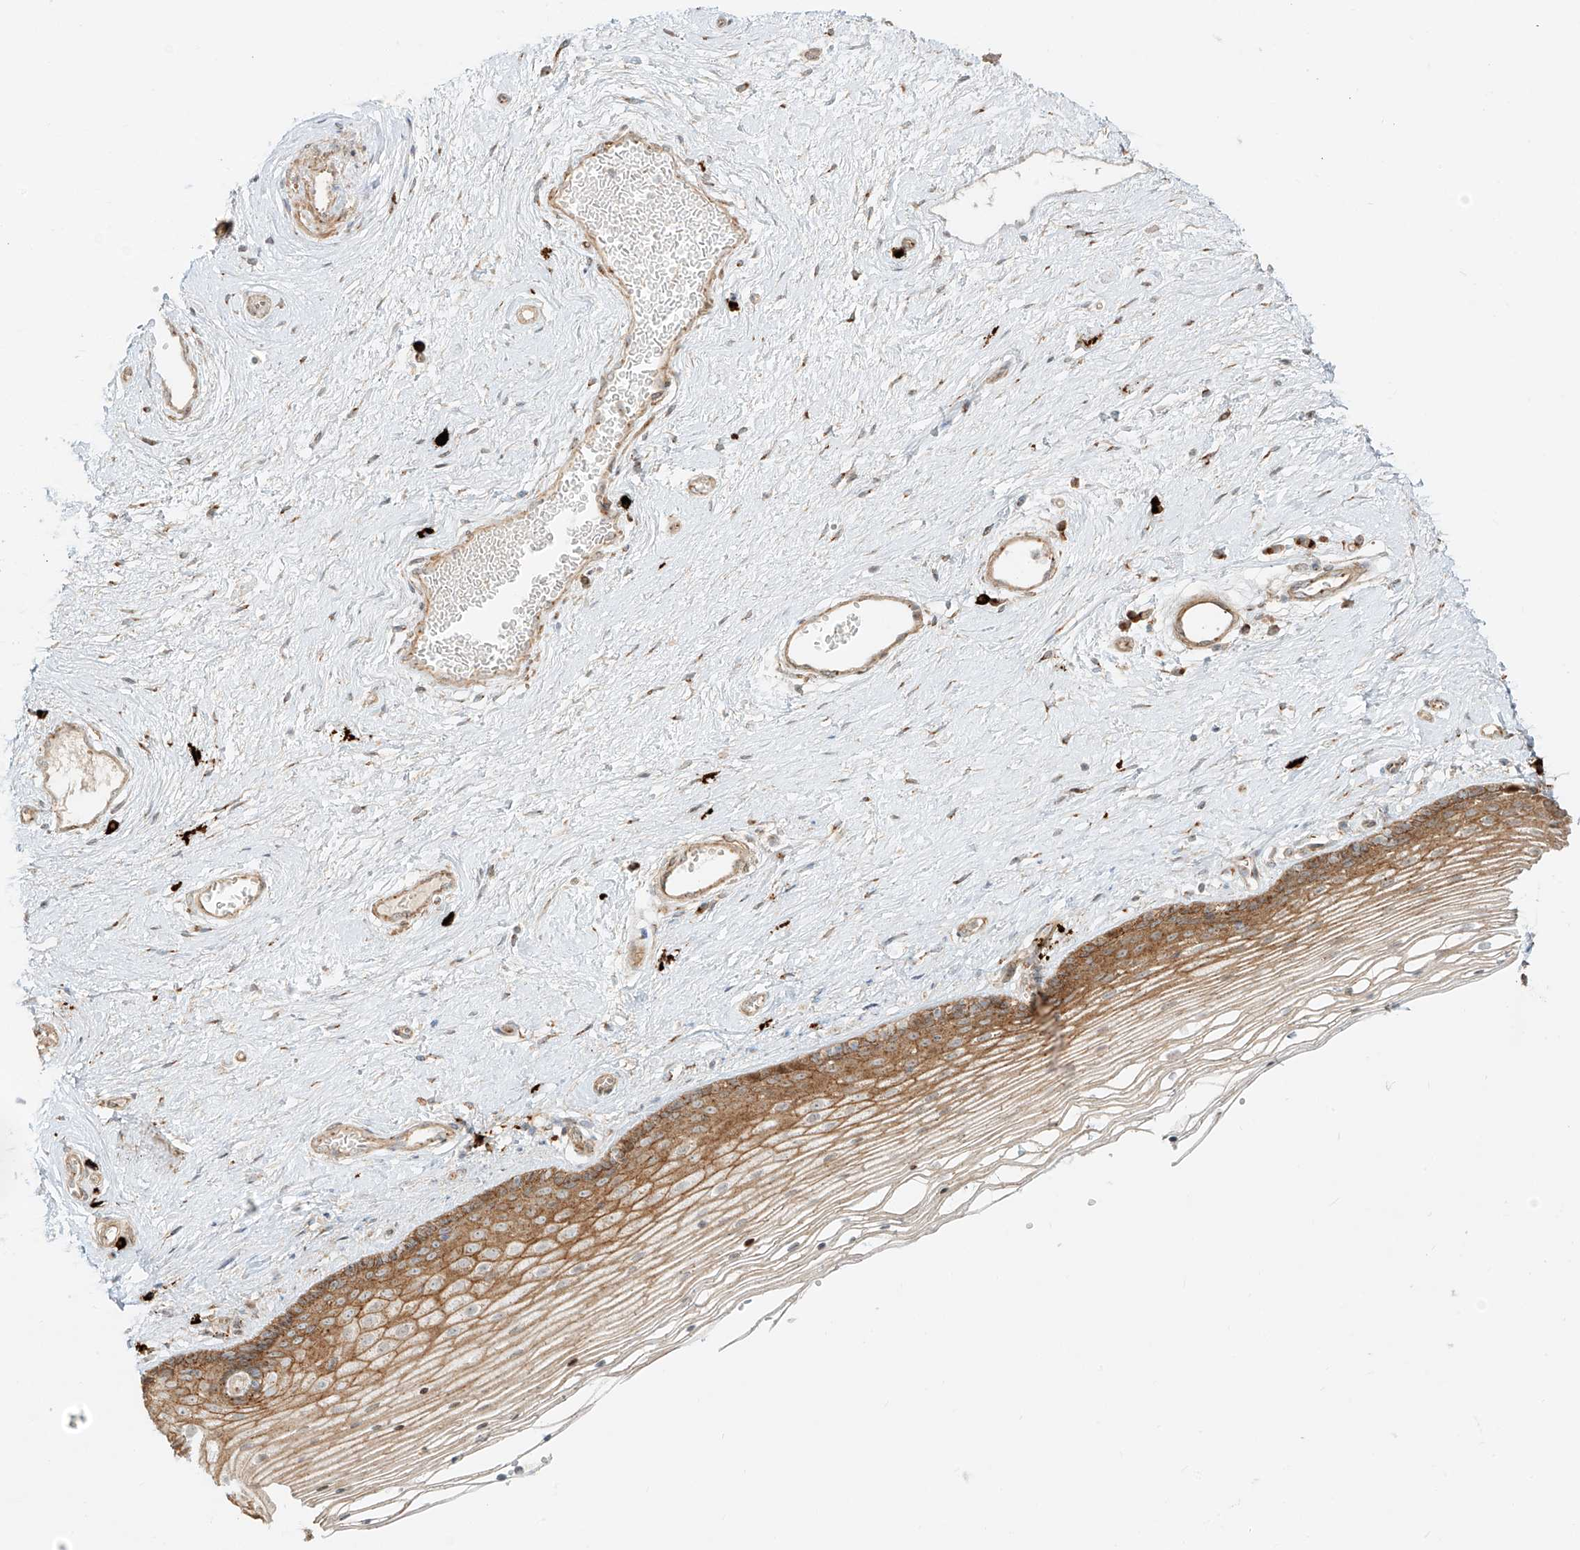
{"staining": {"intensity": "moderate", "quantity": ">75%", "location": "cytoplasmic/membranous"}, "tissue": "vagina", "cell_type": "Squamous epithelial cells", "image_type": "normal", "snomed": [{"axis": "morphology", "description": "Normal tissue, NOS"}, {"axis": "topography", "description": "Vagina"}], "caption": "Protein expression analysis of benign vagina demonstrates moderate cytoplasmic/membranous positivity in approximately >75% of squamous epithelial cells.", "gene": "ZNF287", "patient": {"sex": "female", "age": 46}}